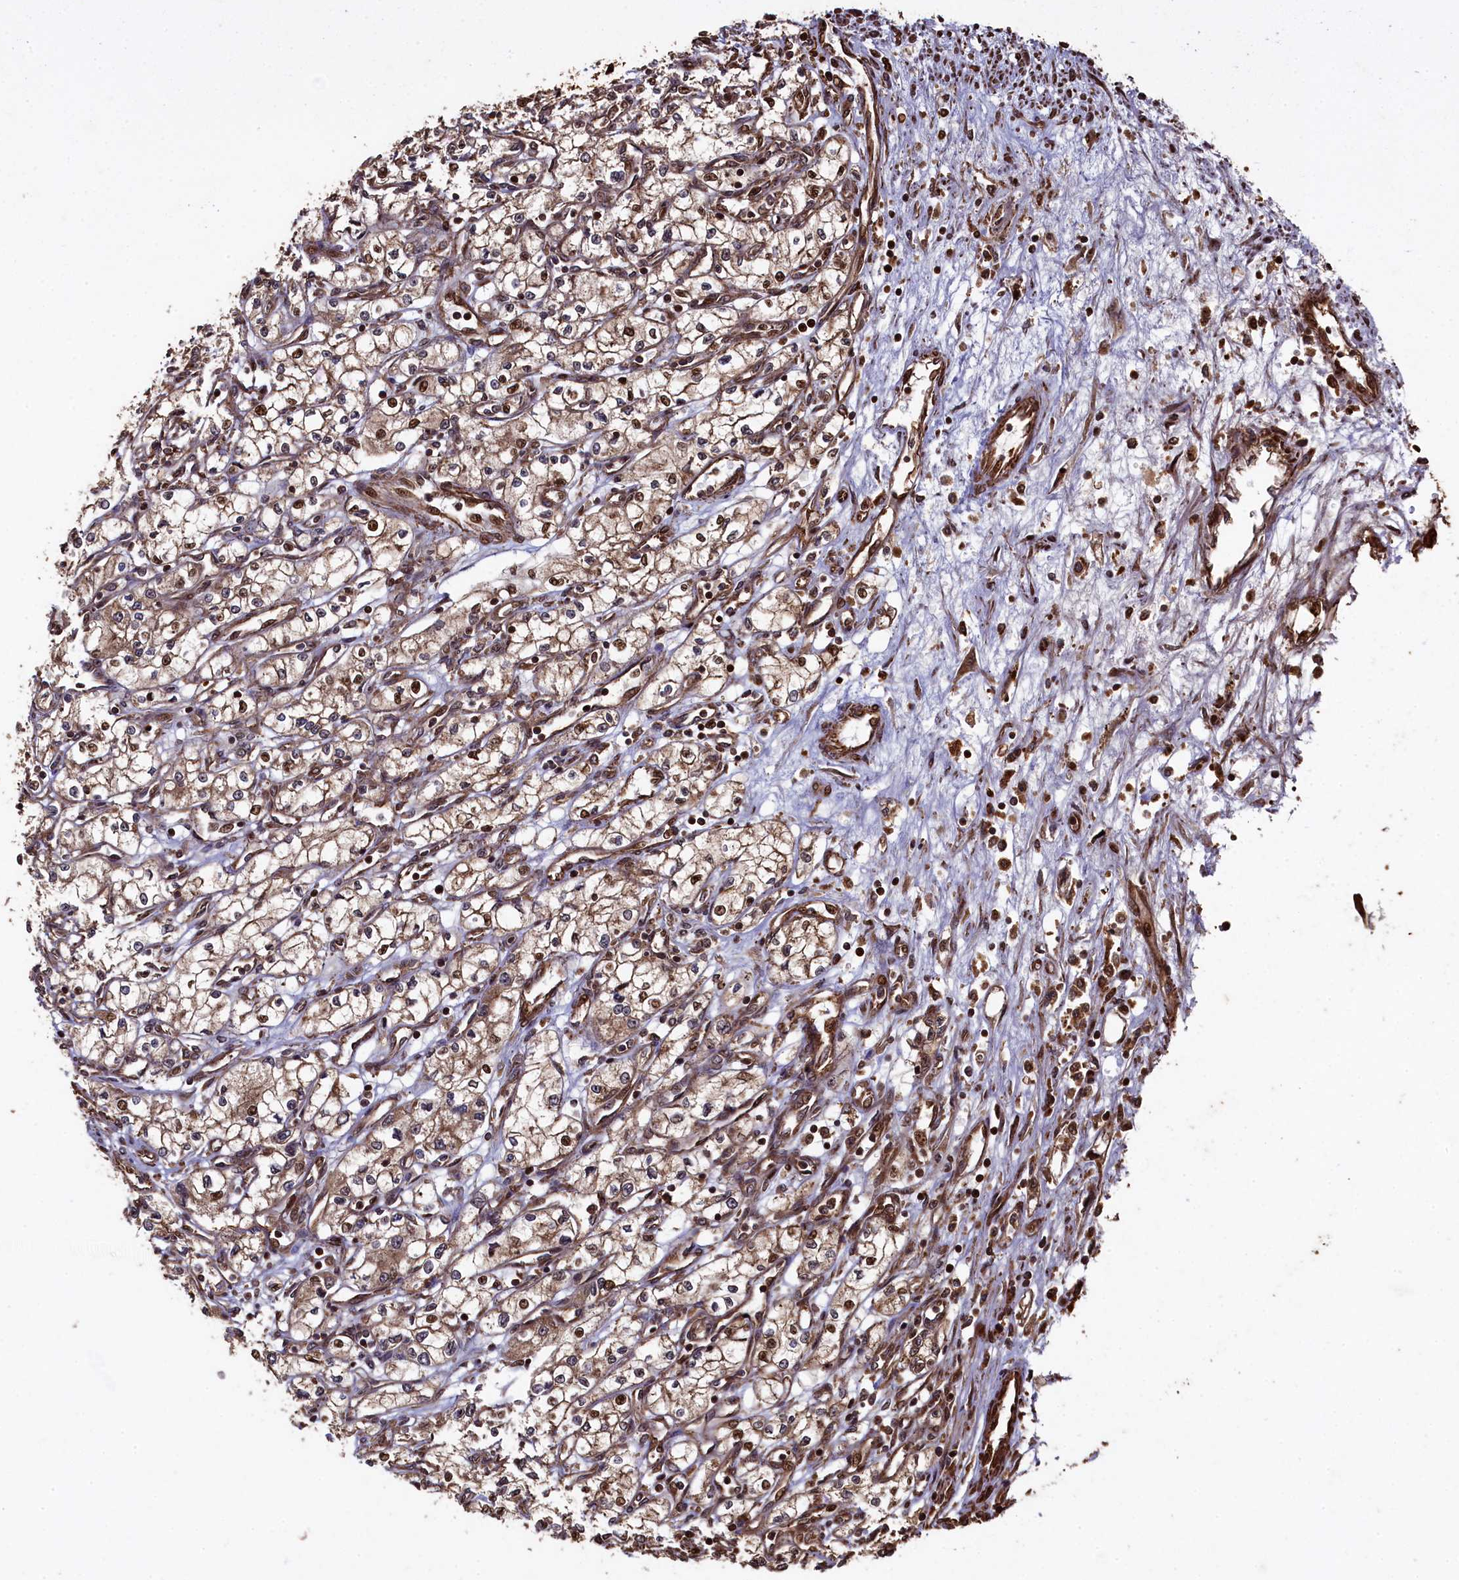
{"staining": {"intensity": "moderate", "quantity": ">75%", "location": "cytoplasmic/membranous,nuclear"}, "tissue": "renal cancer", "cell_type": "Tumor cells", "image_type": "cancer", "snomed": [{"axis": "morphology", "description": "Adenocarcinoma, NOS"}, {"axis": "topography", "description": "Kidney"}], "caption": "Immunohistochemical staining of renal cancer demonstrates moderate cytoplasmic/membranous and nuclear protein staining in approximately >75% of tumor cells. The staining is performed using DAB brown chromogen to label protein expression. The nuclei are counter-stained blue using hematoxylin.", "gene": "PIGN", "patient": {"sex": "male", "age": 59}}